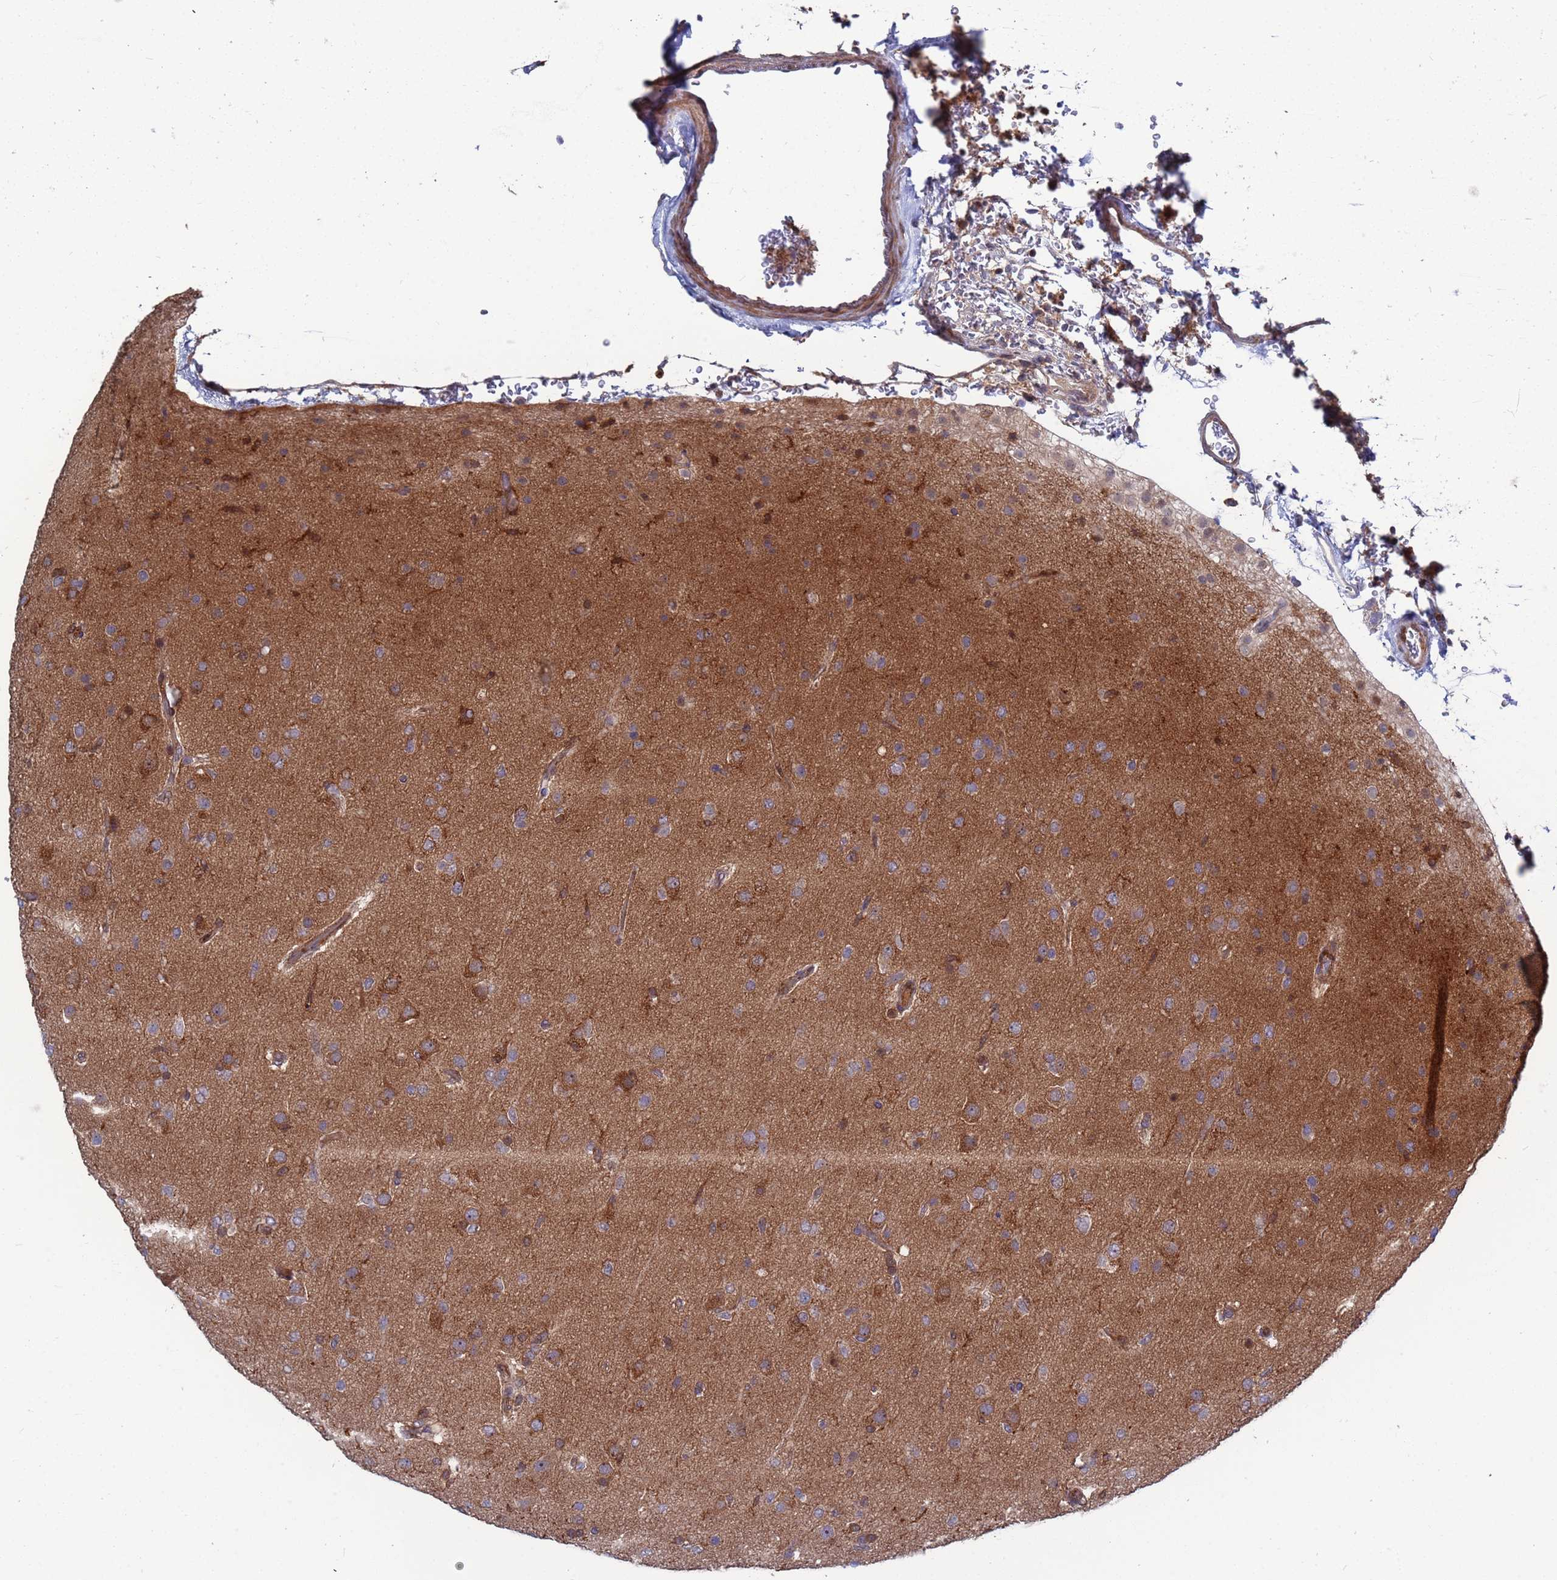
{"staining": {"intensity": "moderate", "quantity": ">75%", "location": "cytoplasmic/membranous"}, "tissue": "glioma", "cell_type": "Tumor cells", "image_type": "cancer", "snomed": [{"axis": "morphology", "description": "Glioma, malignant, Low grade"}, {"axis": "topography", "description": "Brain"}], "caption": "A histopathology image showing moderate cytoplasmic/membranous positivity in about >75% of tumor cells in malignant low-grade glioma, as visualized by brown immunohistochemical staining.", "gene": "TMBIM6", "patient": {"sex": "male", "age": 65}}